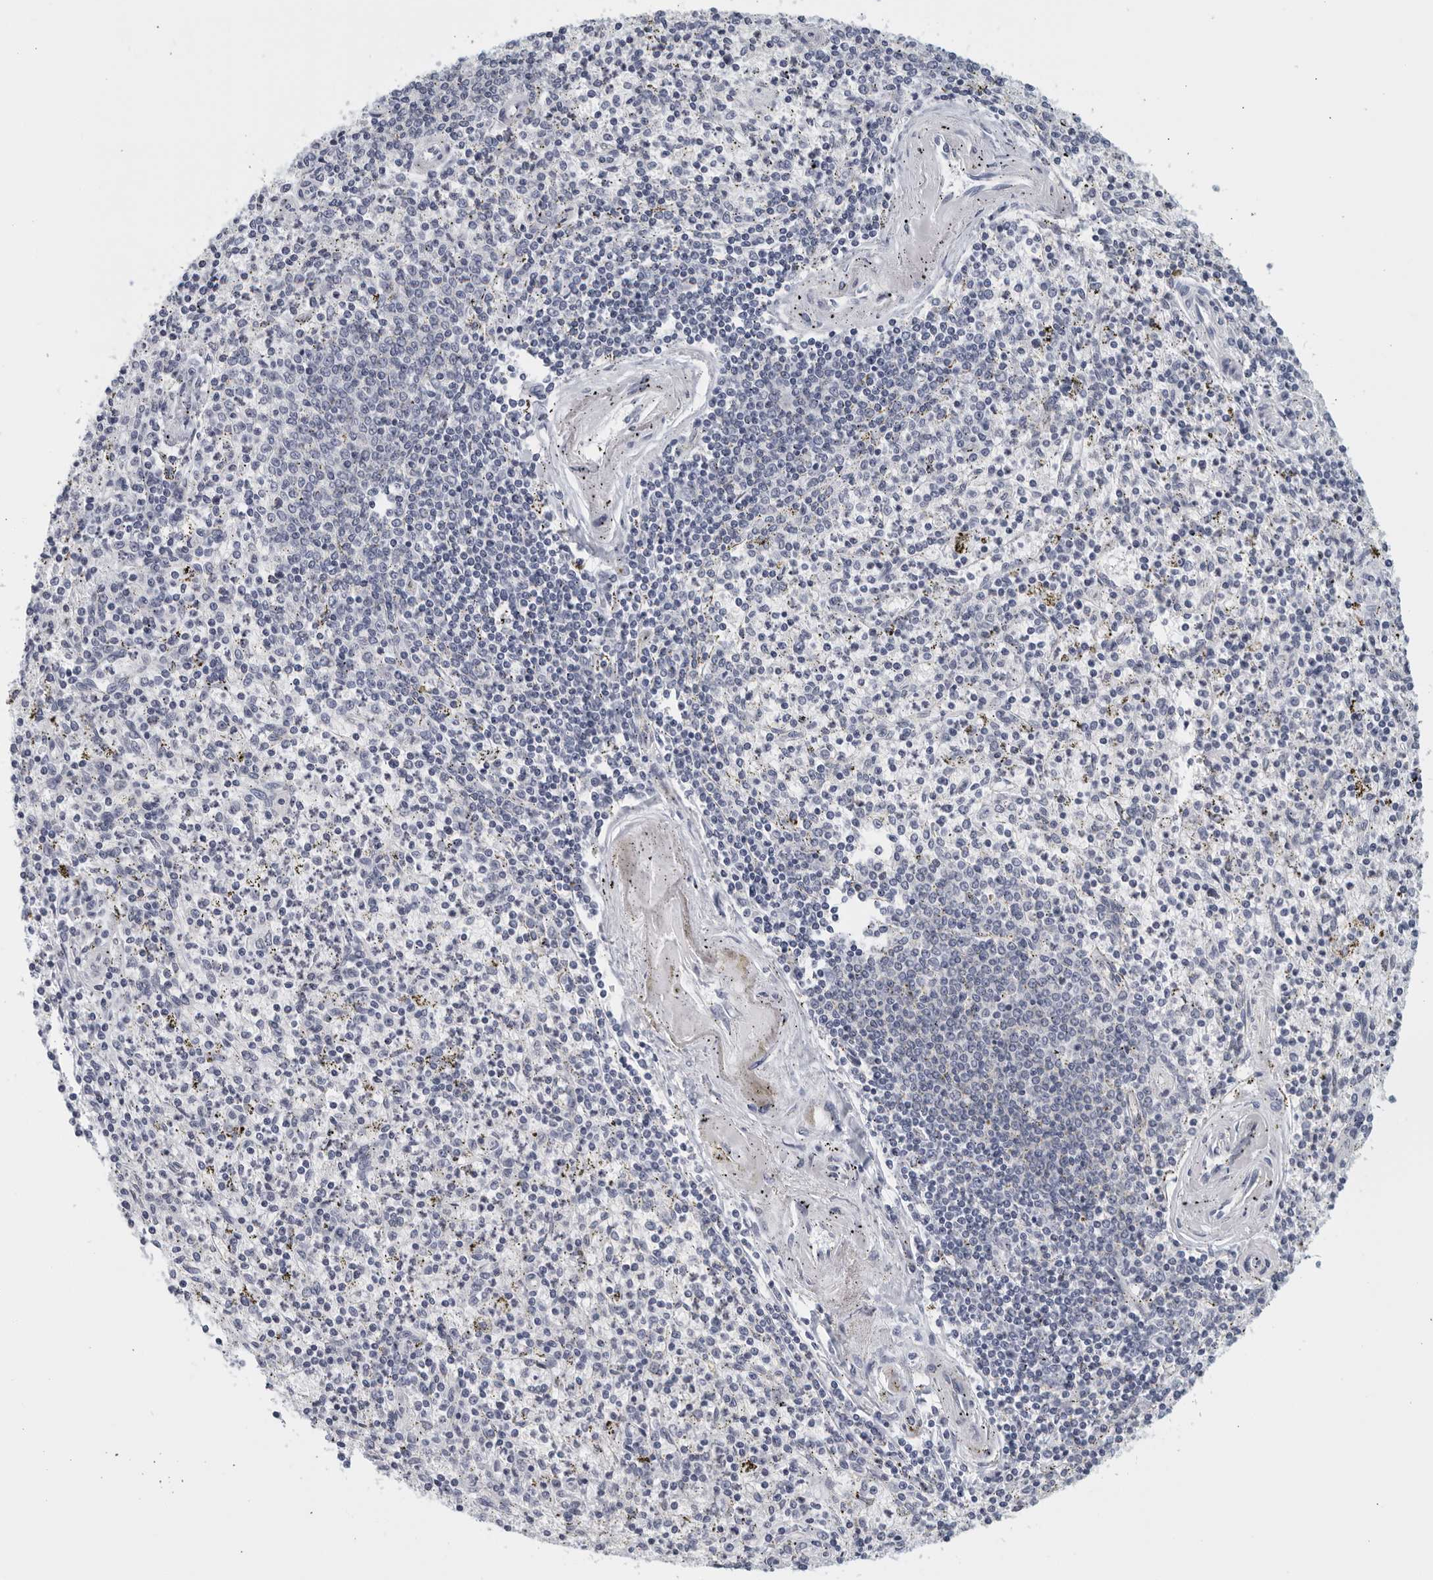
{"staining": {"intensity": "negative", "quantity": "none", "location": "none"}, "tissue": "spleen", "cell_type": "Cells in red pulp", "image_type": "normal", "snomed": [{"axis": "morphology", "description": "Normal tissue, NOS"}, {"axis": "topography", "description": "Spleen"}], "caption": "This is a micrograph of immunohistochemistry staining of normal spleen, which shows no expression in cells in red pulp.", "gene": "MATN1", "patient": {"sex": "male", "age": 72}}